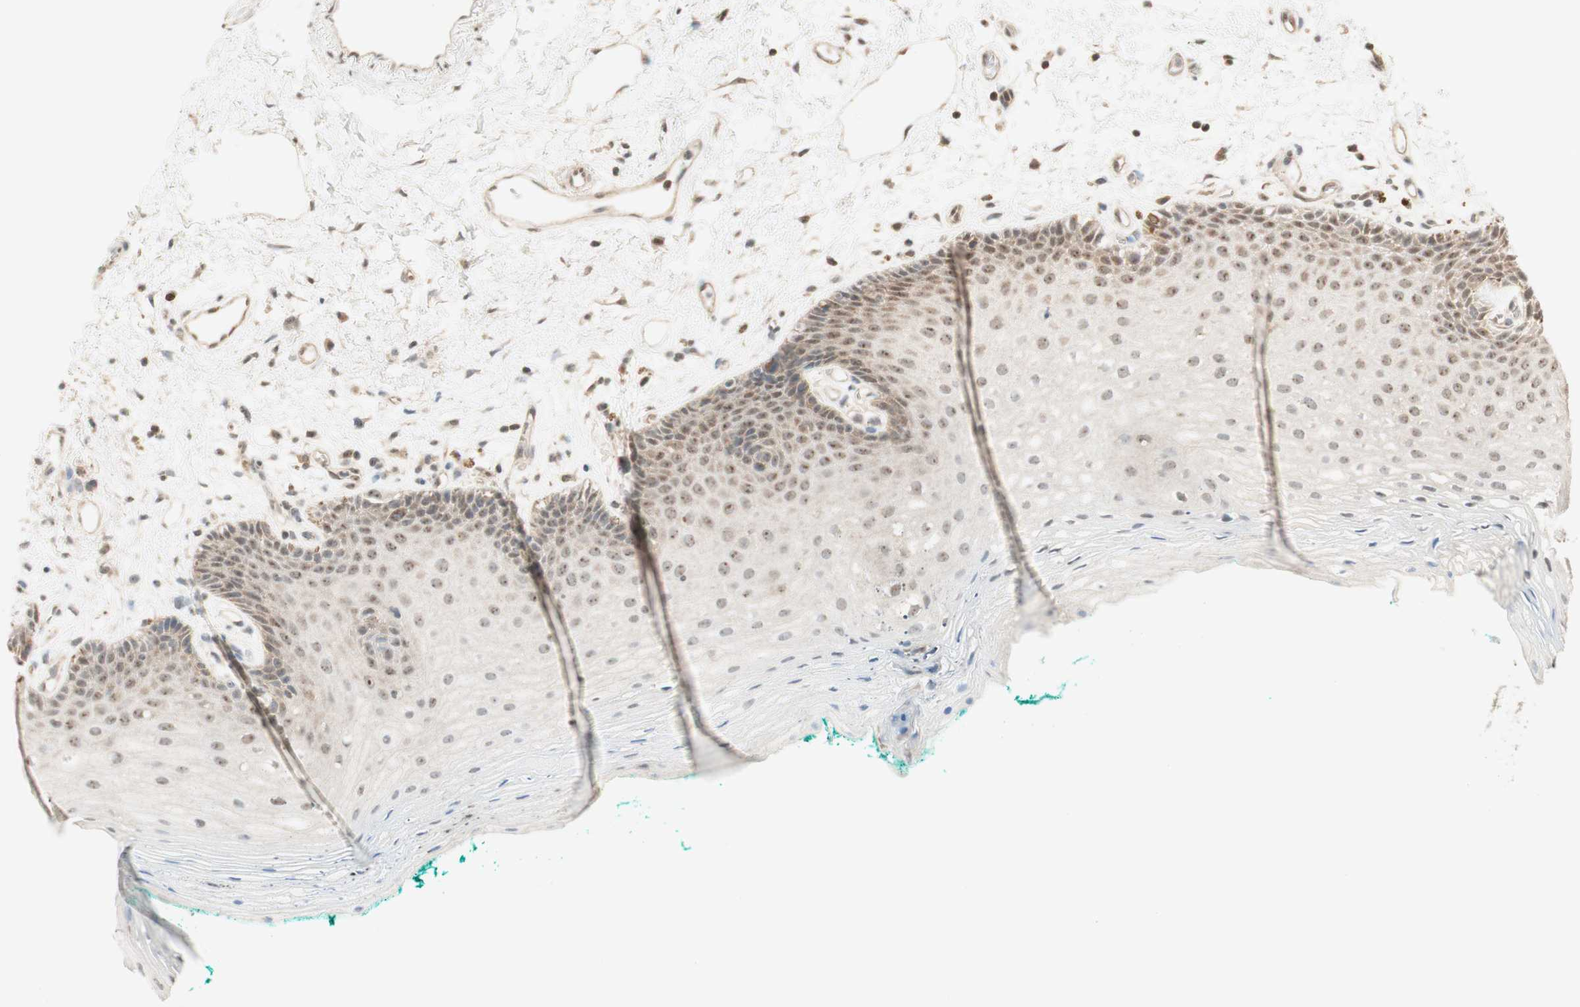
{"staining": {"intensity": "weak", "quantity": "25%-75%", "location": "nuclear"}, "tissue": "oral mucosa", "cell_type": "Squamous epithelial cells", "image_type": "normal", "snomed": [{"axis": "morphology", "description": "Normal tissue, NOS"}, {"axis": "topography", "description": "Skeletal muscle"}, {"axis": "topography", "description": "Oral tissue"}, {"axis": "topography", "description": "Peripheral nerve tissue"}], "caption": "Immunohistochemistry (DAB) staining of benign oral mucosa reveals weak nuclear protein staining in about 25%-75% of squamous epithelial cells. The protein of interest is stained brown, and the nuclei are stained in blue (DAB (3,3'-diaminobenzidine) IHC with brightfield microscopy, high magnification).", "gene": "SPINT2", "patient": {"sex": "female", "age": 84}}